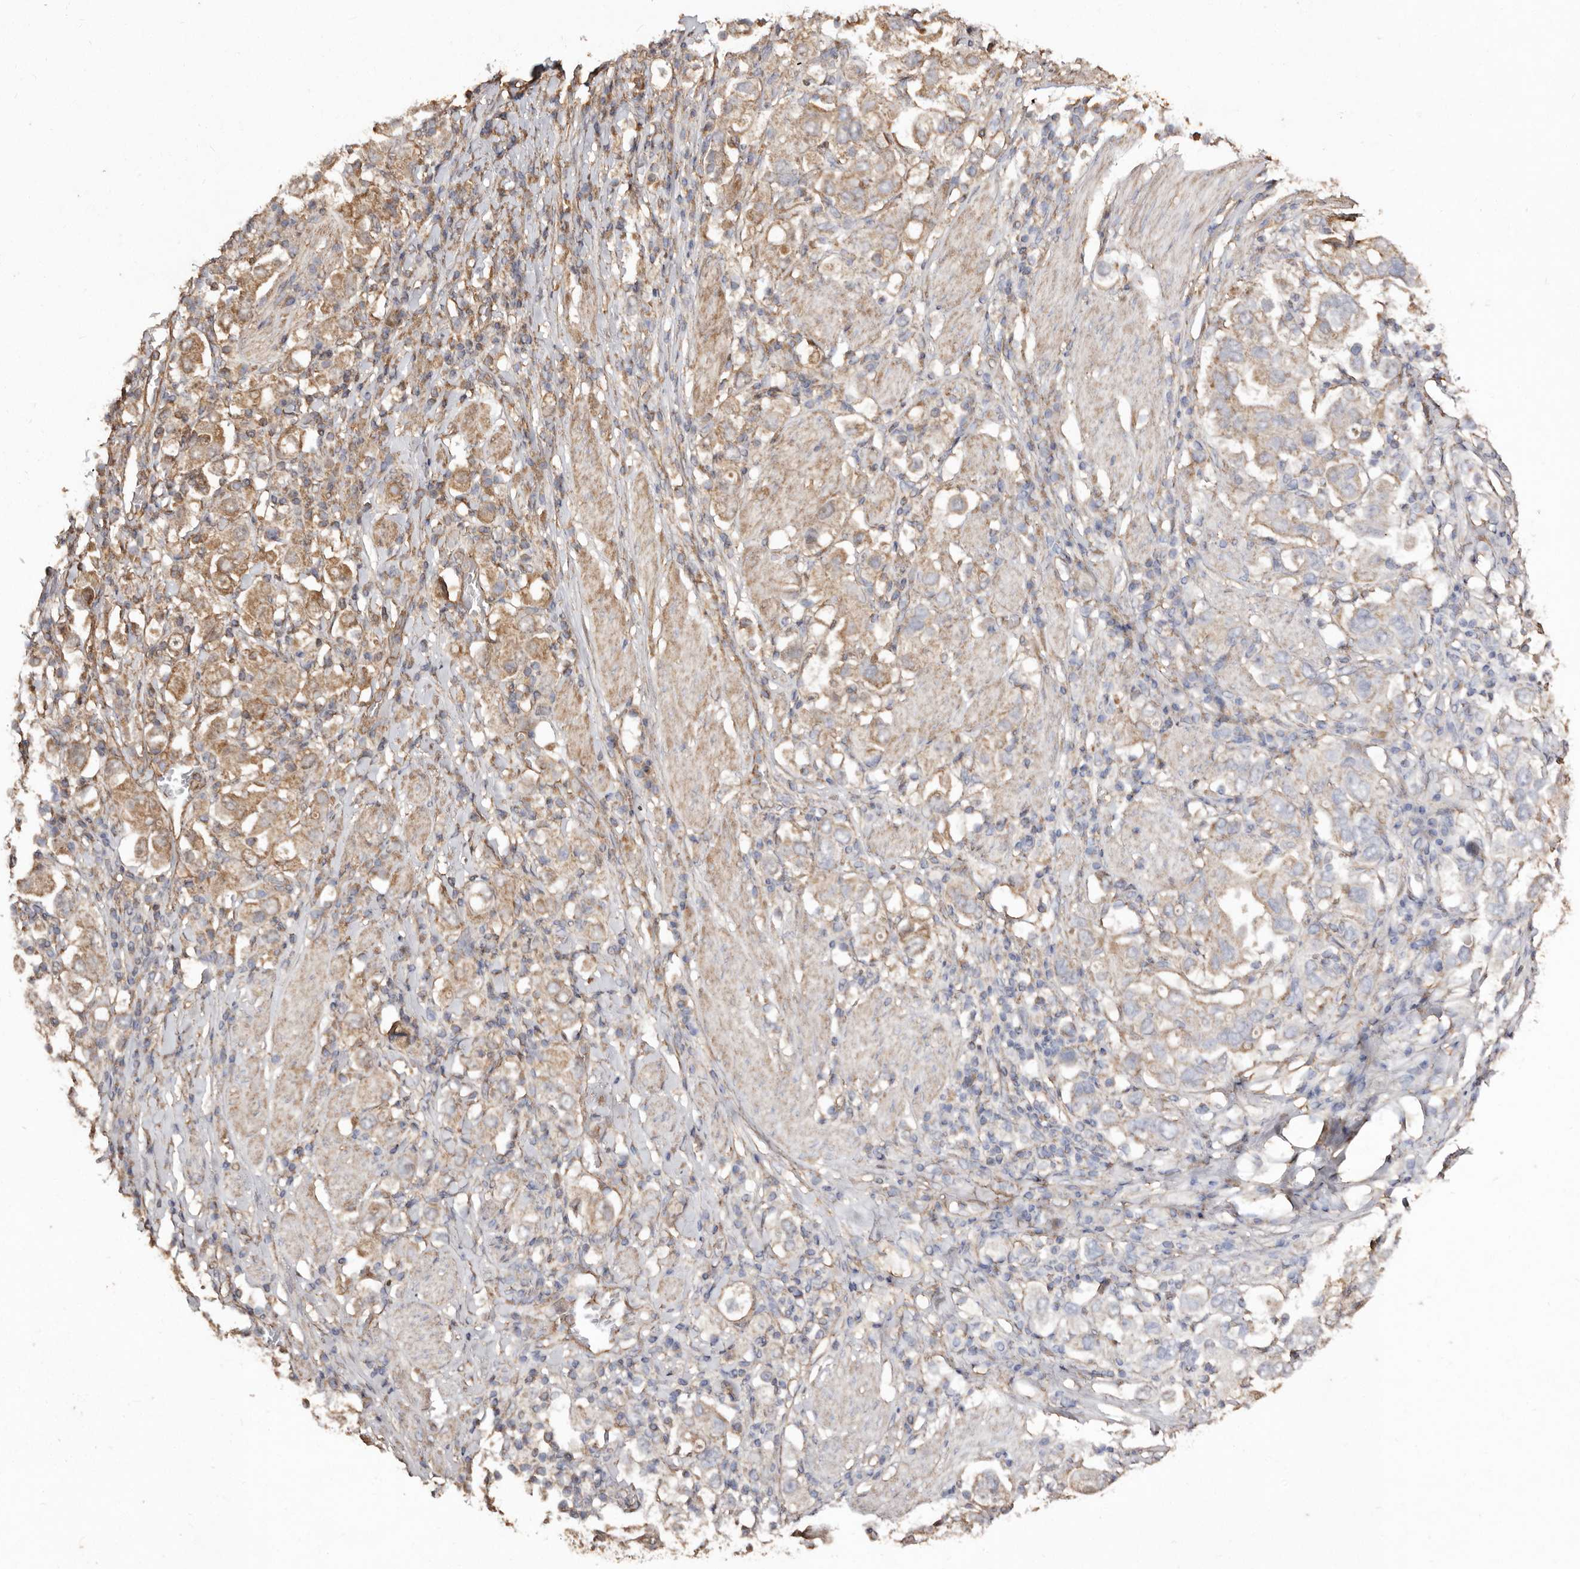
{"staining": {"intensity": "moderate", "quantity": ">75%", "location": "cytoplasmic/membranous"}, "tissue": "stomach cancer", "cell_type": "Tumor cells", "image_type": "cancer", "snomed": [{"axis": "morphology", "description": "Adenocarcinoma, NOS"}, {"axis": "topography", "description": "Stomach, upper"}], "caption": "Adenocarcinoma (stomach) was stained to show a protein in brown. There is medium levels of moderate cytoplasmic/membranous staining in about >75% of tumor cells. (brown staining indicates protein expression, while blue staining denotes nuclei).", "gene": "MACC1", "patient": {"sex": "male", "age": 62}}